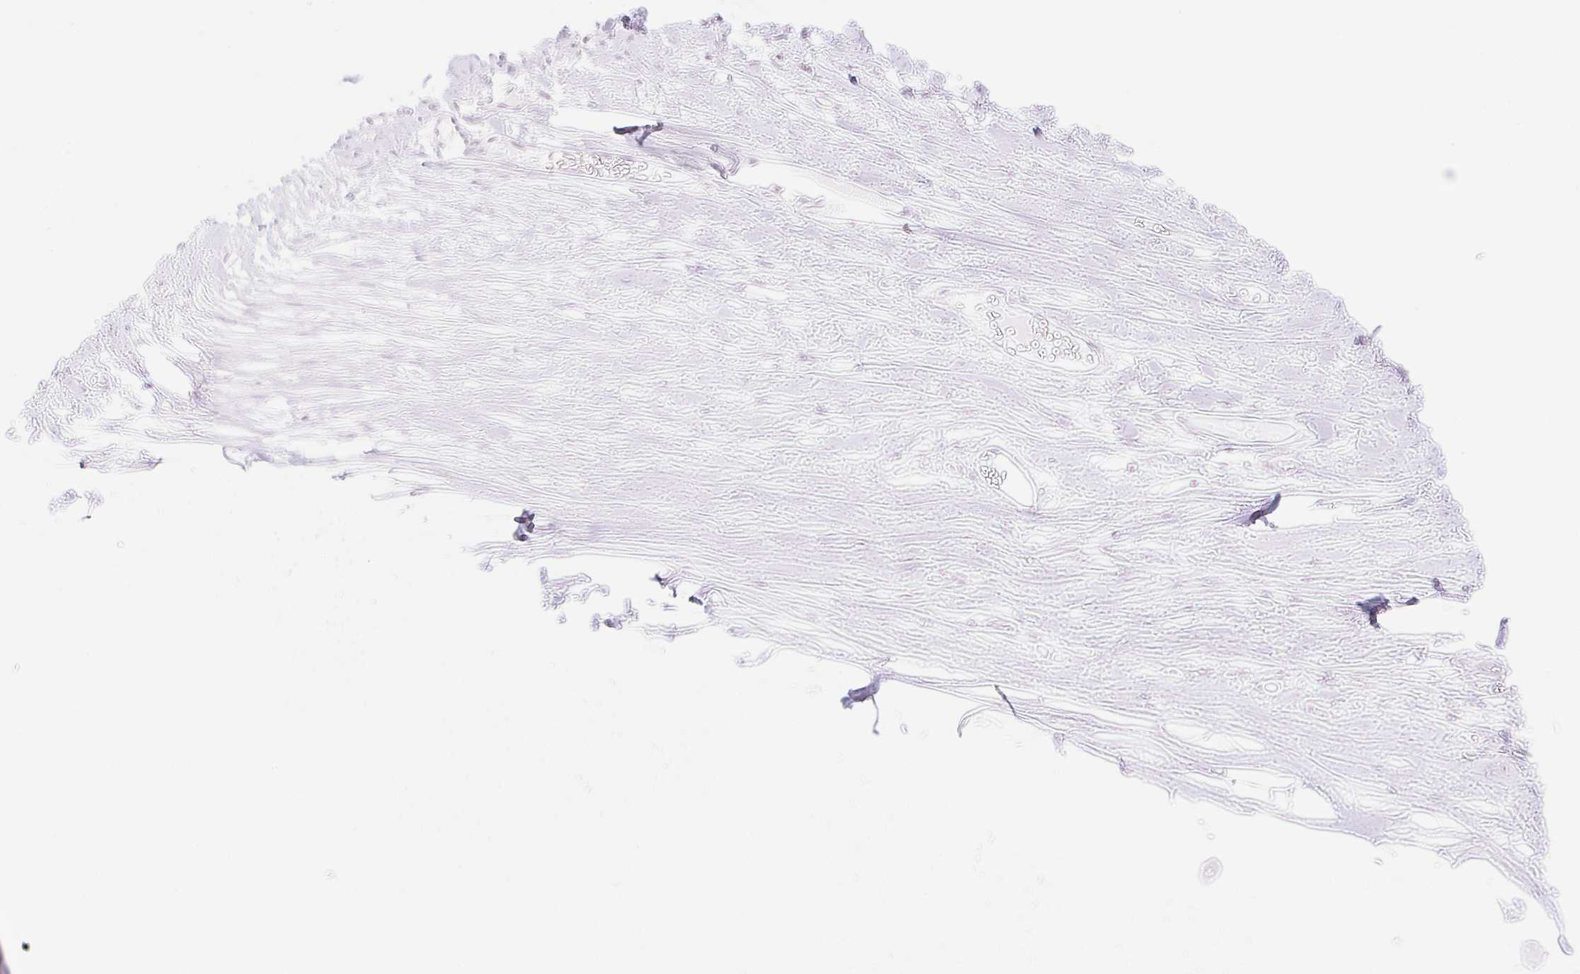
{"staining": {"intensity": "negative", "quantity": "none", "location": "none"}, "tissue": "adipose tissue", "cell_type": "Adipocytes", "image_type": "normal", "snomed": [{"axis": "morphology", "description": "Normal tissue, NOS"}, {"axis": "topography", "description": "Cartilage tissue"}], "caption": "This is an immunohistochemistry (IHC) micrograph of unremarkable adipose tissue. There is no expression in adipocytes.", "gene": "CASKIN1", "patient": {"sex": "male", "age": 57}}